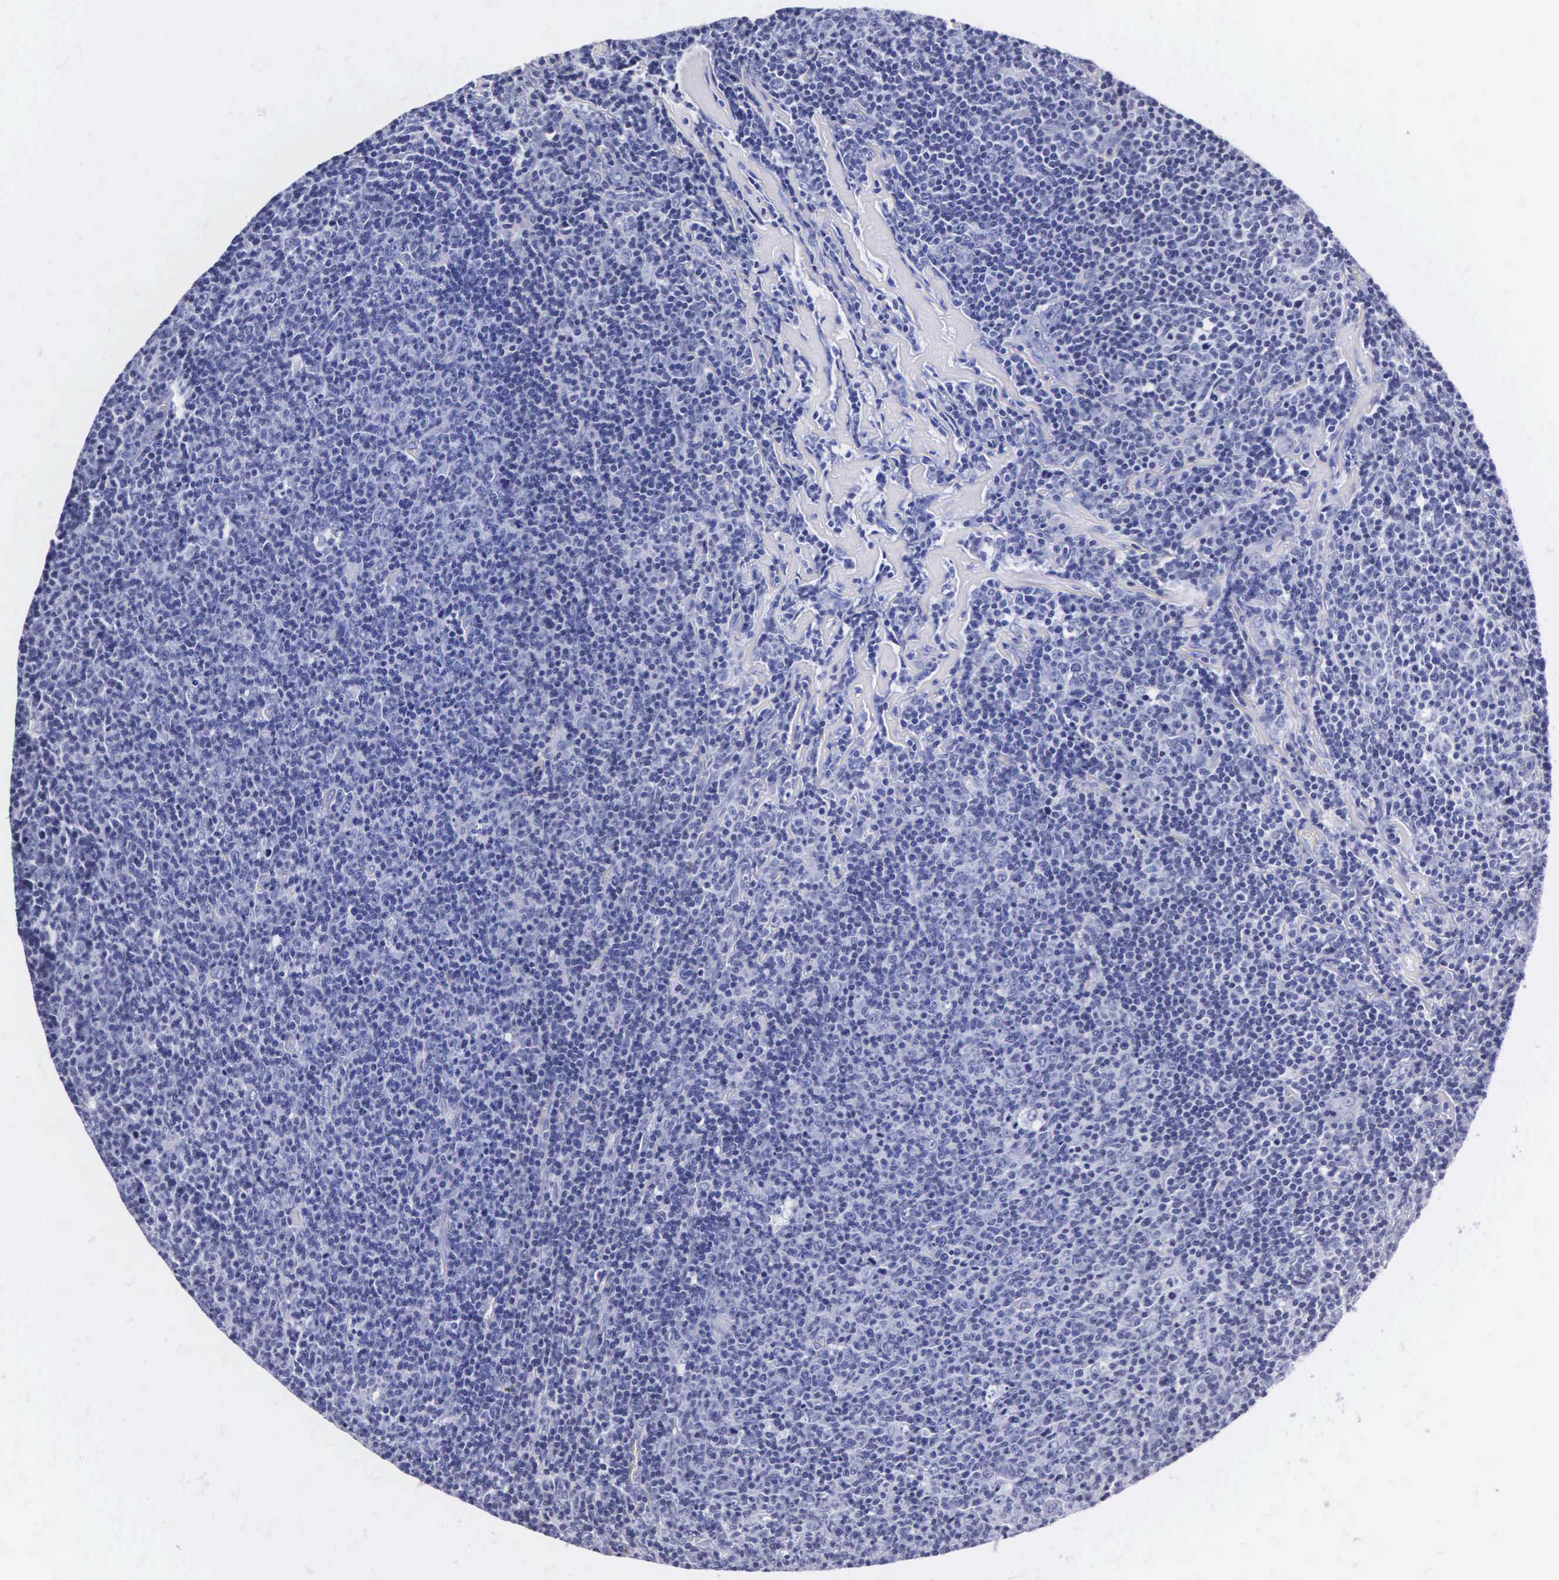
{"staining": {"intensity": "negative", "quantity": "none", "location": "none"}, "tissue": "lymphoma", "cell_type": "Tumor cells", "image_type": "cancer", "snomed": [{"axis": "morphology", "description": "Malignant lymphoma, non-Hodgkin's type, Low grade"}, {"axis": "topography", "description": "Lymph node"}], "caption": "High magnification brightfield microscopy of malignant lymphoma, non-Hodgkin's type (low-grade) stained with DAB (brown) and counterstained with hematoxylin (blue): tumor cells show no significant expression.", "gene": "MB", "patient": {"sex": "male", "age": 74}}